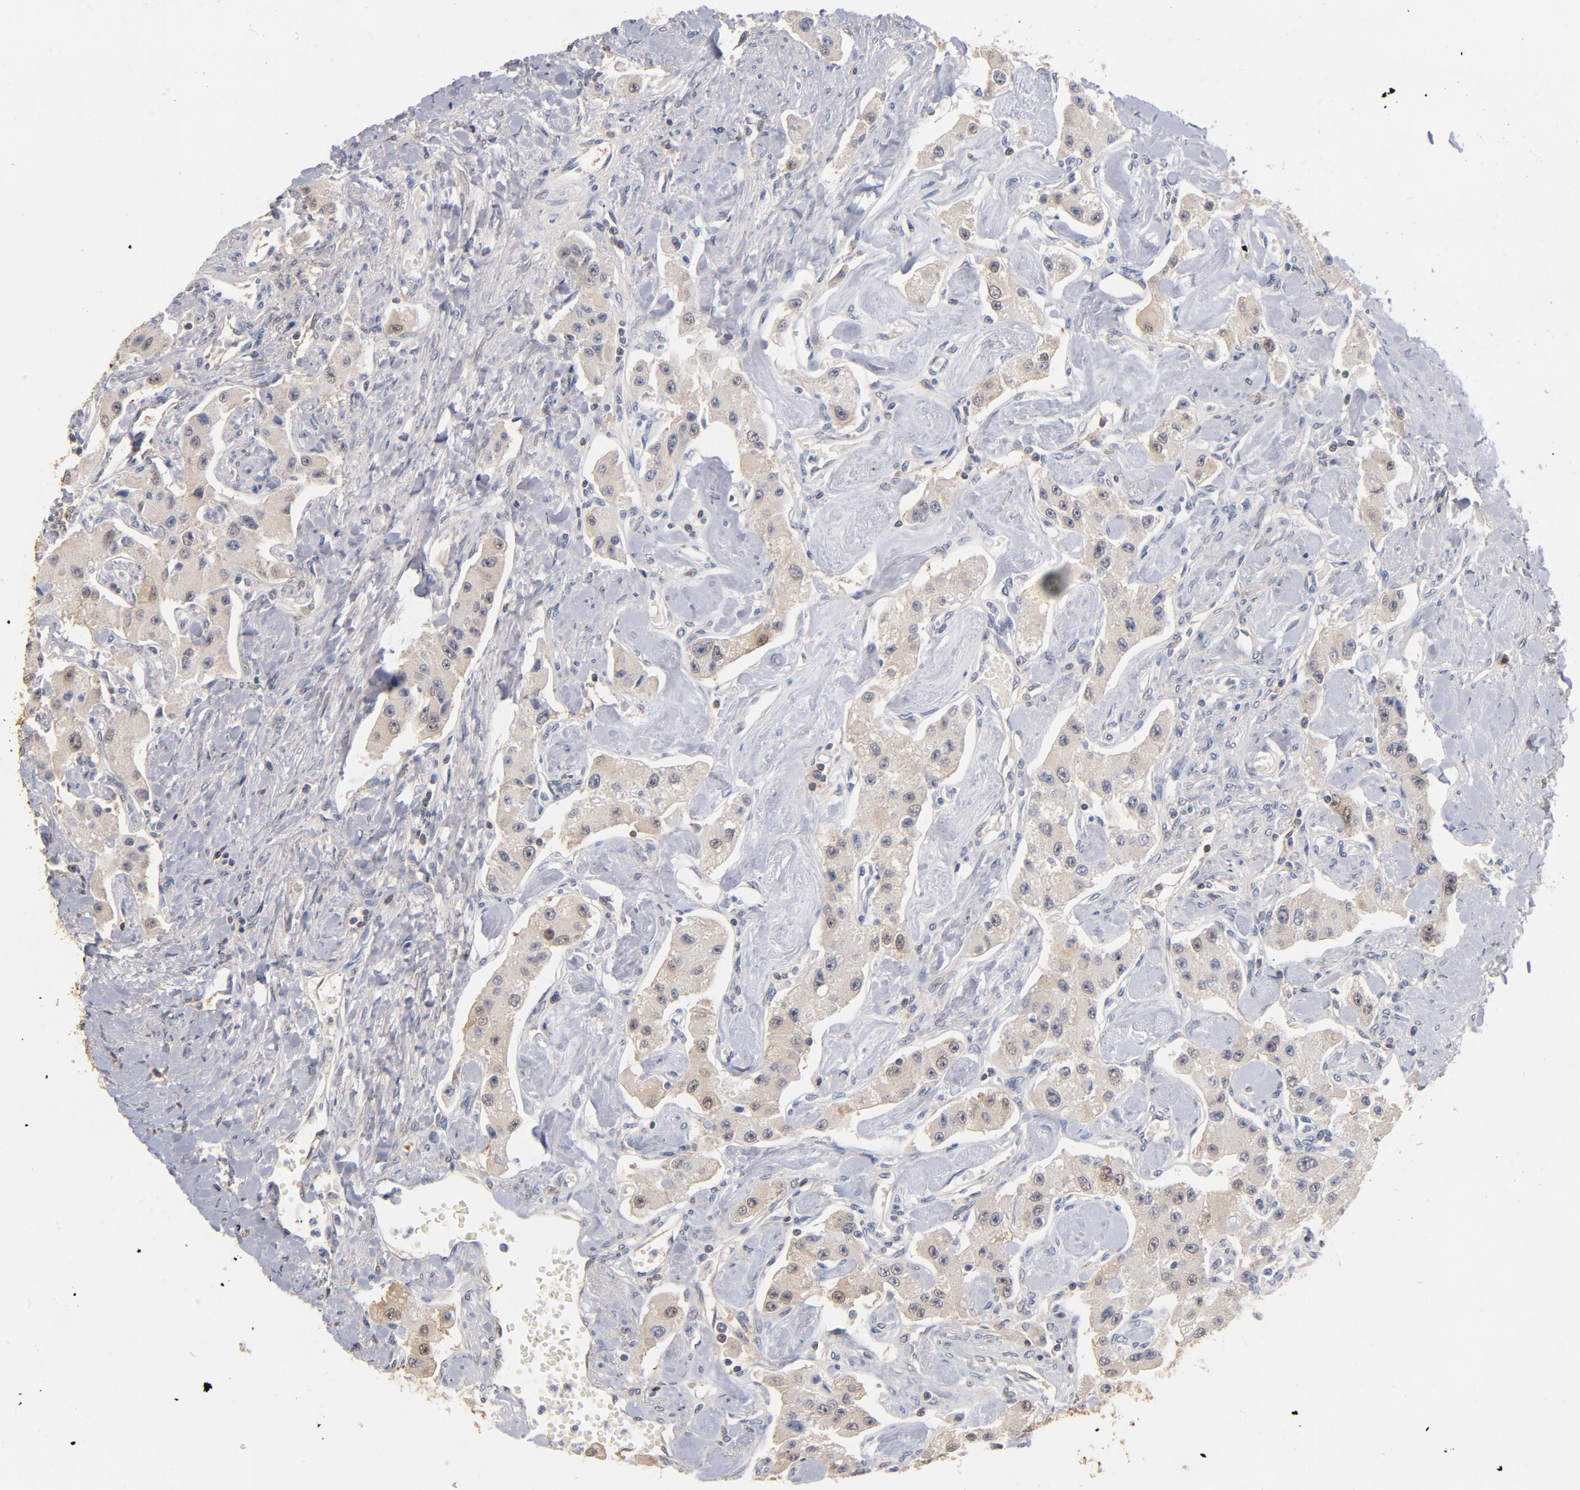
{"staining": {"intensity": "weak", "quantity": "<25%", "location": "cytoplasmic/membranous"}, "tissue": "carcinoid", "cell_type": "Tumor cells", "image_type": "cancer", "snomed": [{"axis": "morphology", "description": "Carcinoid, malignant, NOS"}, {"axis": "topography", "description": "Pancreas"}], "caption": "This is a micrograph of immunohistochemistry (IHC) staining of carcinoid, which shows no staining in tumor cells. (Stains: DAB (3,3'-diaminobenzidine) IHC with hematoxylin counter stain, Microscopy: brightfield microscopy at high magnification).", "gene": "MIF", "patient": {"sex": "male", "age": 41}}